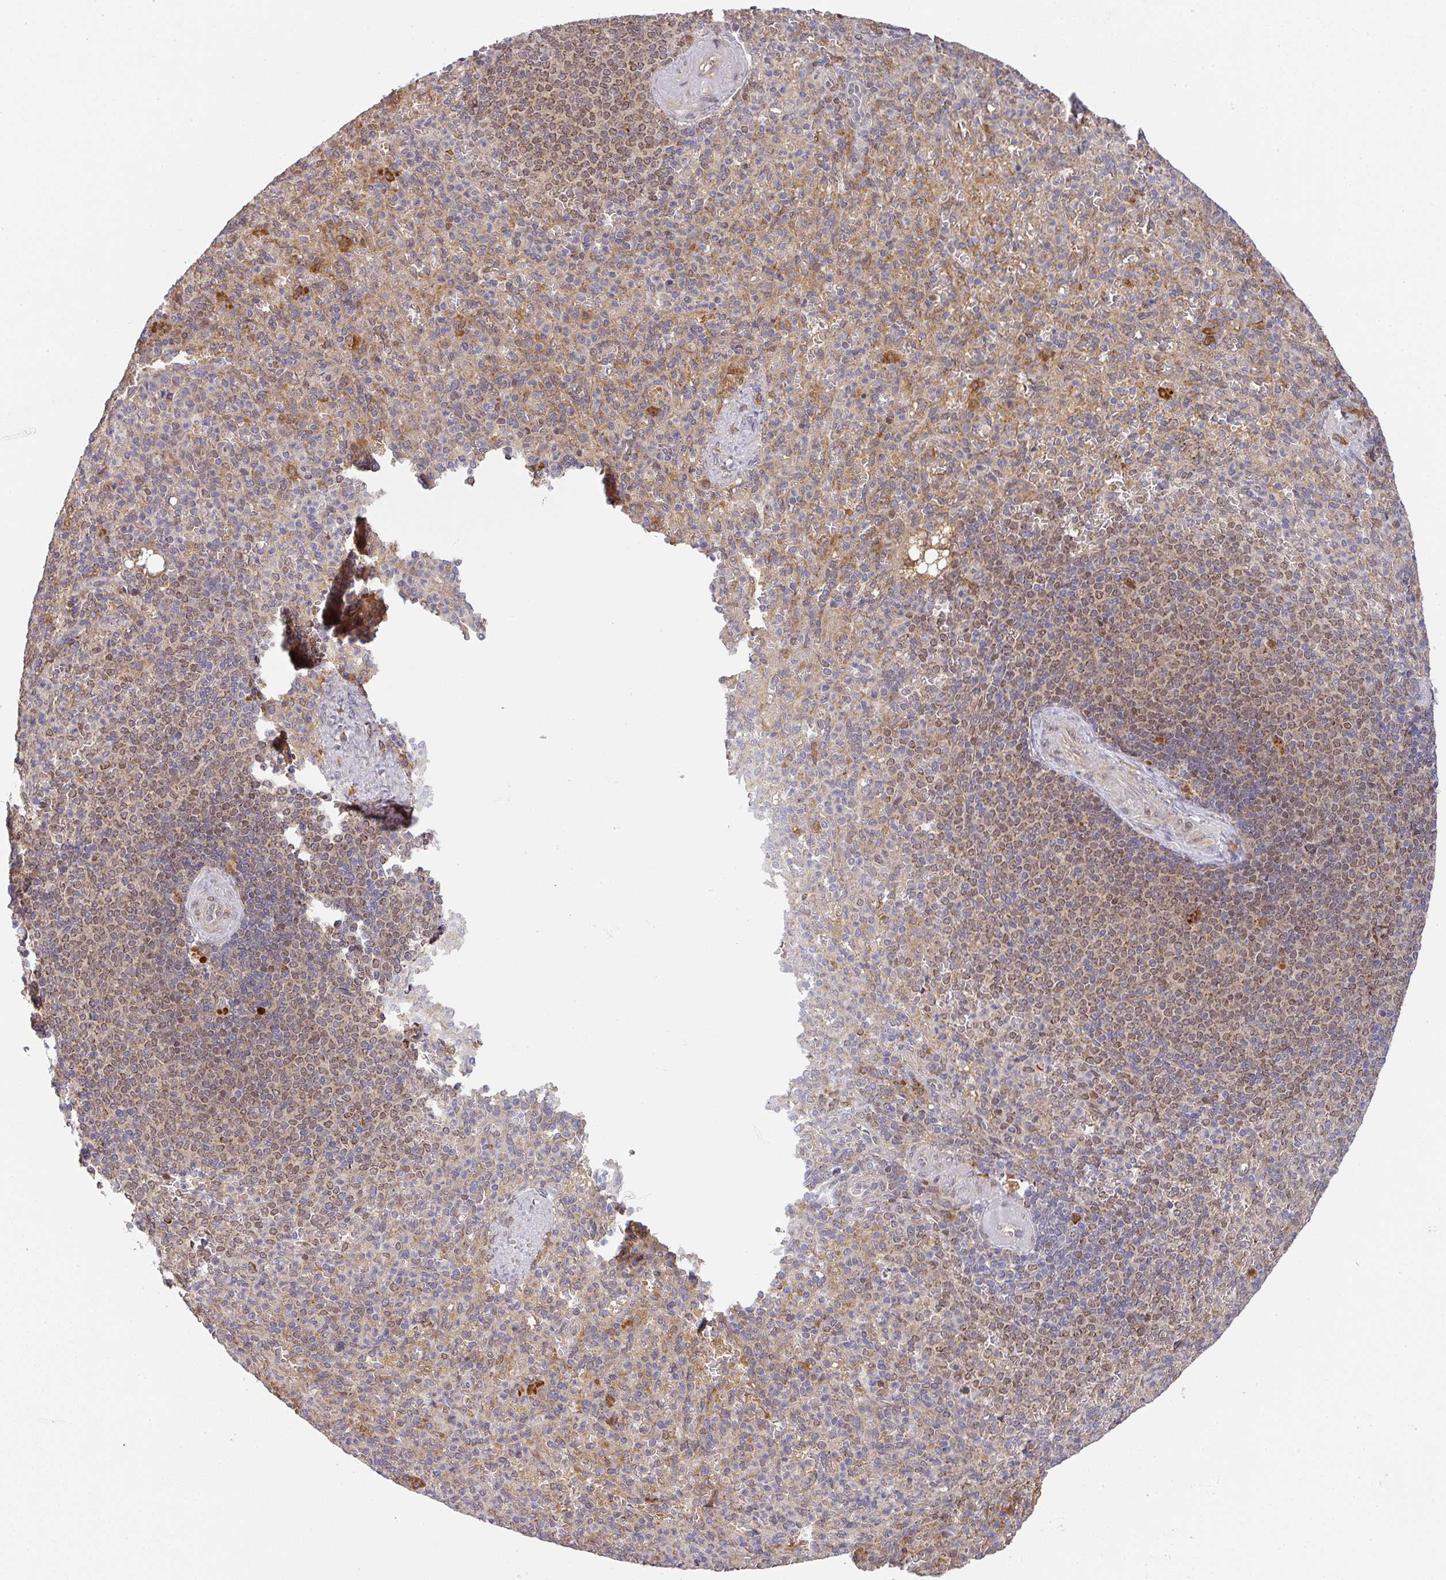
{"staining": {"intensity": "moderate", "quantity": "25%-75%", "location": "cytoplasmic/membranous"}, "tissue": "spleen", "cell_type": "Cells in red pulp", "image_type": "normal", "snomed": [{"axis": "morphology", "description": "Normal tissue, NOS"}, {"axis": "topography", "description": "Spleen"}], "caption": "Immunohistochemistry of unremarkable human spleen demonstrates medium levels of moderate cytoplasmic/membranous expression in approximately 25%-75% of cells in red pulp.", "gene": "MALSU1", "patient": {"sex": "female", "age": 74}}